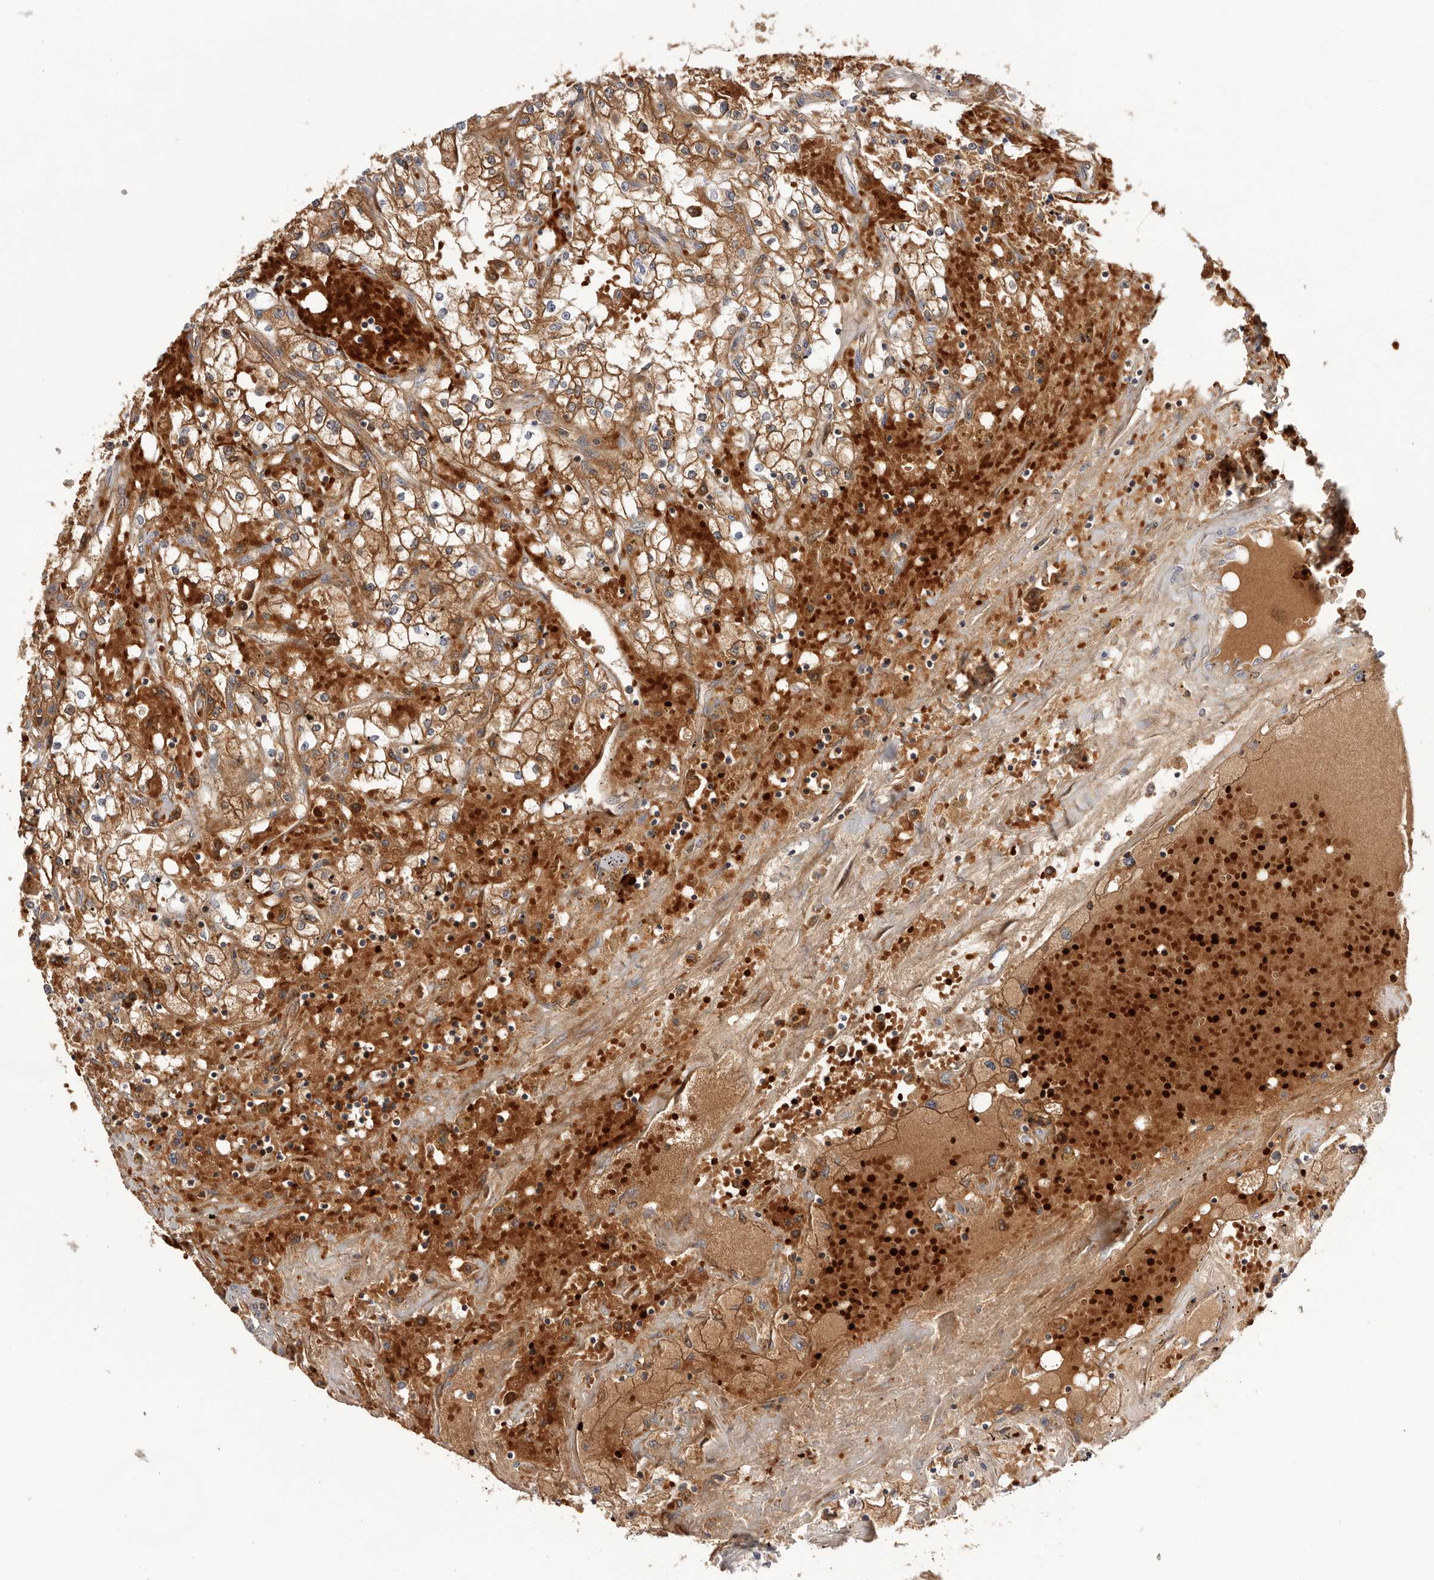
{"staining": {"intensity": "moderate", "quantity": ">75%", "location": "cytoplasmic/membranous"}, "tissue": "renal cancer", "cell_type": "Tumor cells", "image_type": "cancer", "snomed": [{"axis": "morphology", "description": "Adenocarcinoma, NOS"}, {"axis": "topography", "description": "Kidney"}], "caption": "Protein analysis of renal cancer (adenocarcinoma) tissue shows moderate cytoplasmic/membranous positivity in about >75% of tumor cells. (DAB IHC with brightfield microscopy, high magnification).", "gene": "RNF213", "patient": {"sex": "male", "age": 56}}